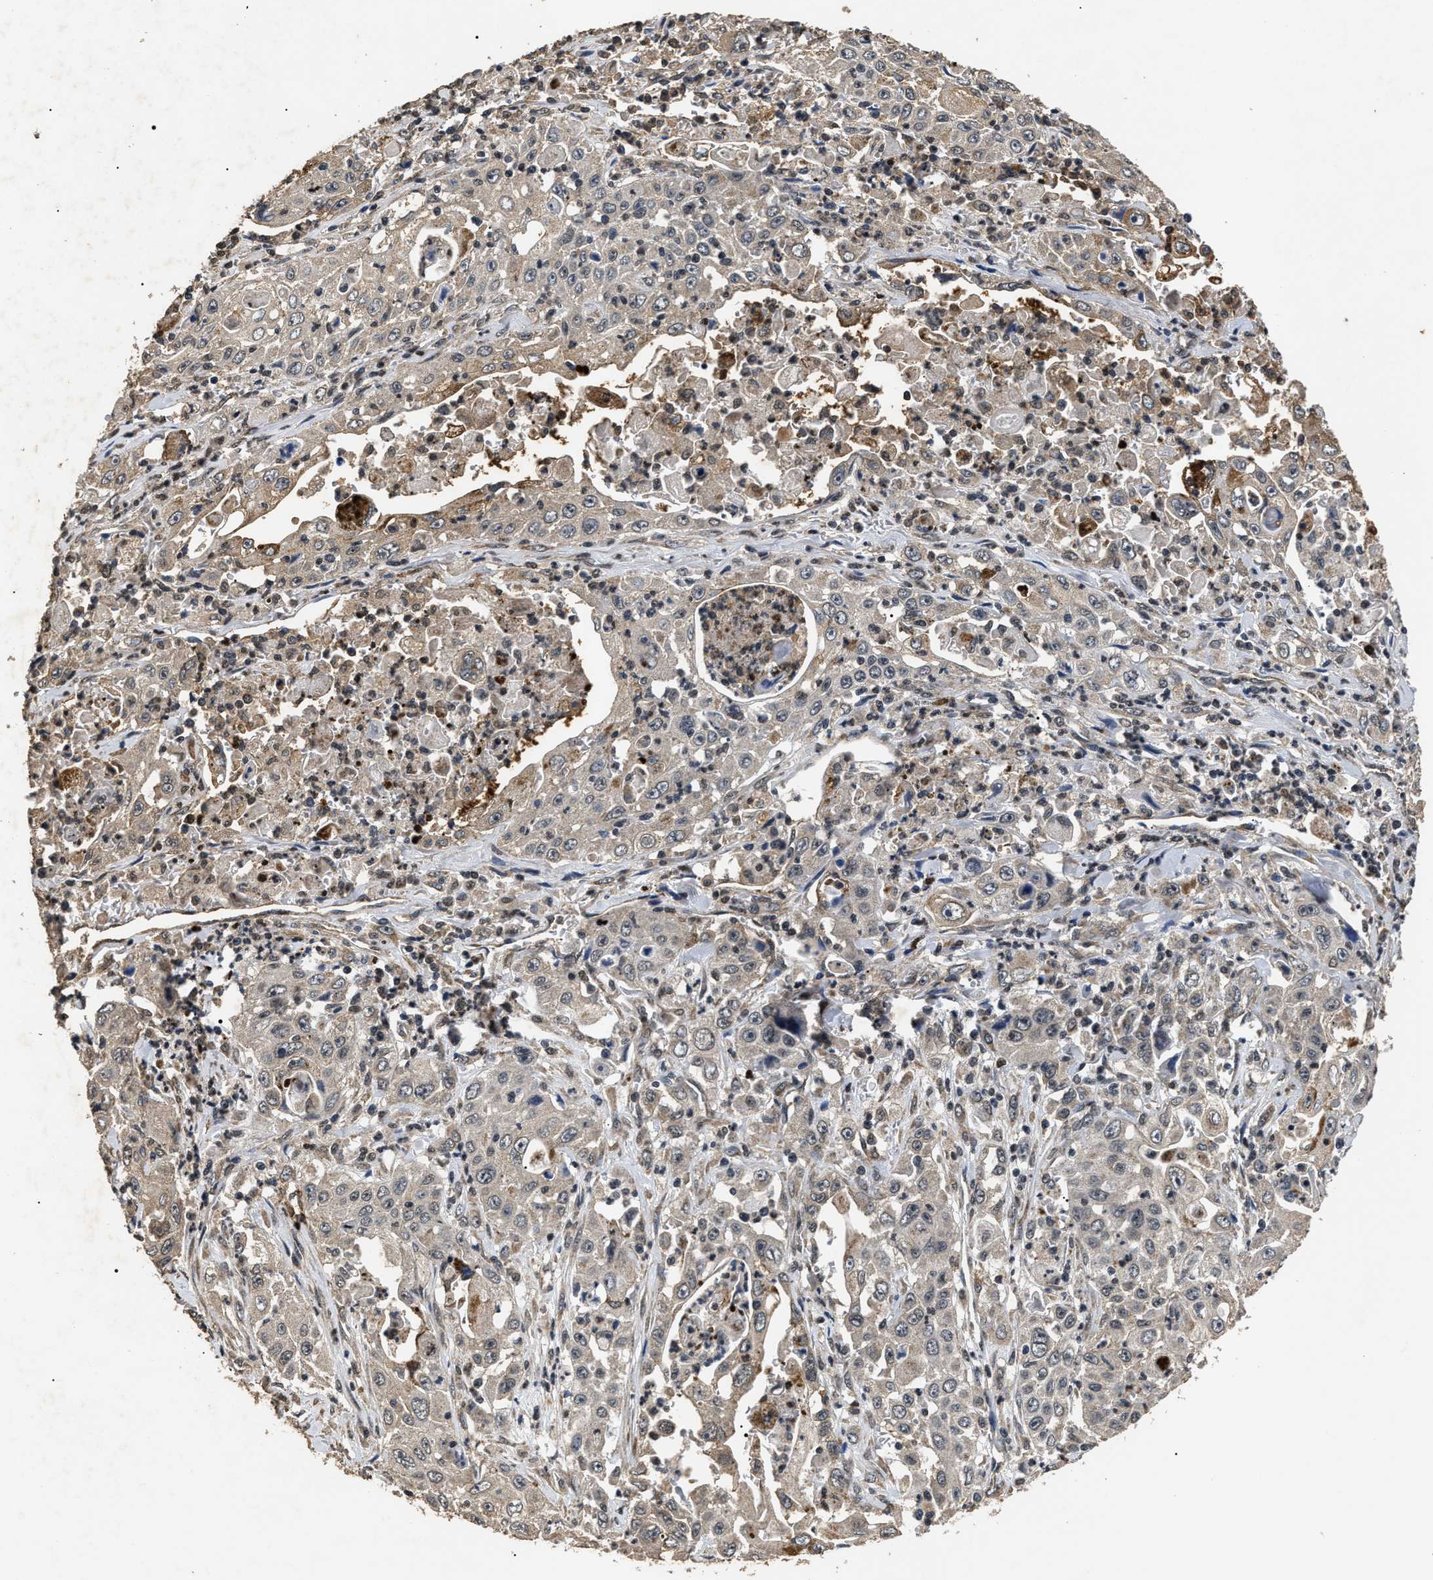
{"staining": {"intensity": "weak", "quantity": "<25%", "location": "cytoplasmic/membranous"}, "tissue": "pancreatic cancer", "cell_type": "Tumor cells", "image_type": "cancer", "snomed": [{"axis": "morphology", "description": "Adenocarcinoma, NOS"}, {"axis": "topography", "description": "Pancreas"}], "caption": "Tumor cells are negative for protein expression in human pancreatic cancer (adenocarcinoma).", "gene": "ANP32E", "patient": {"sex": "male", "age": 70}}